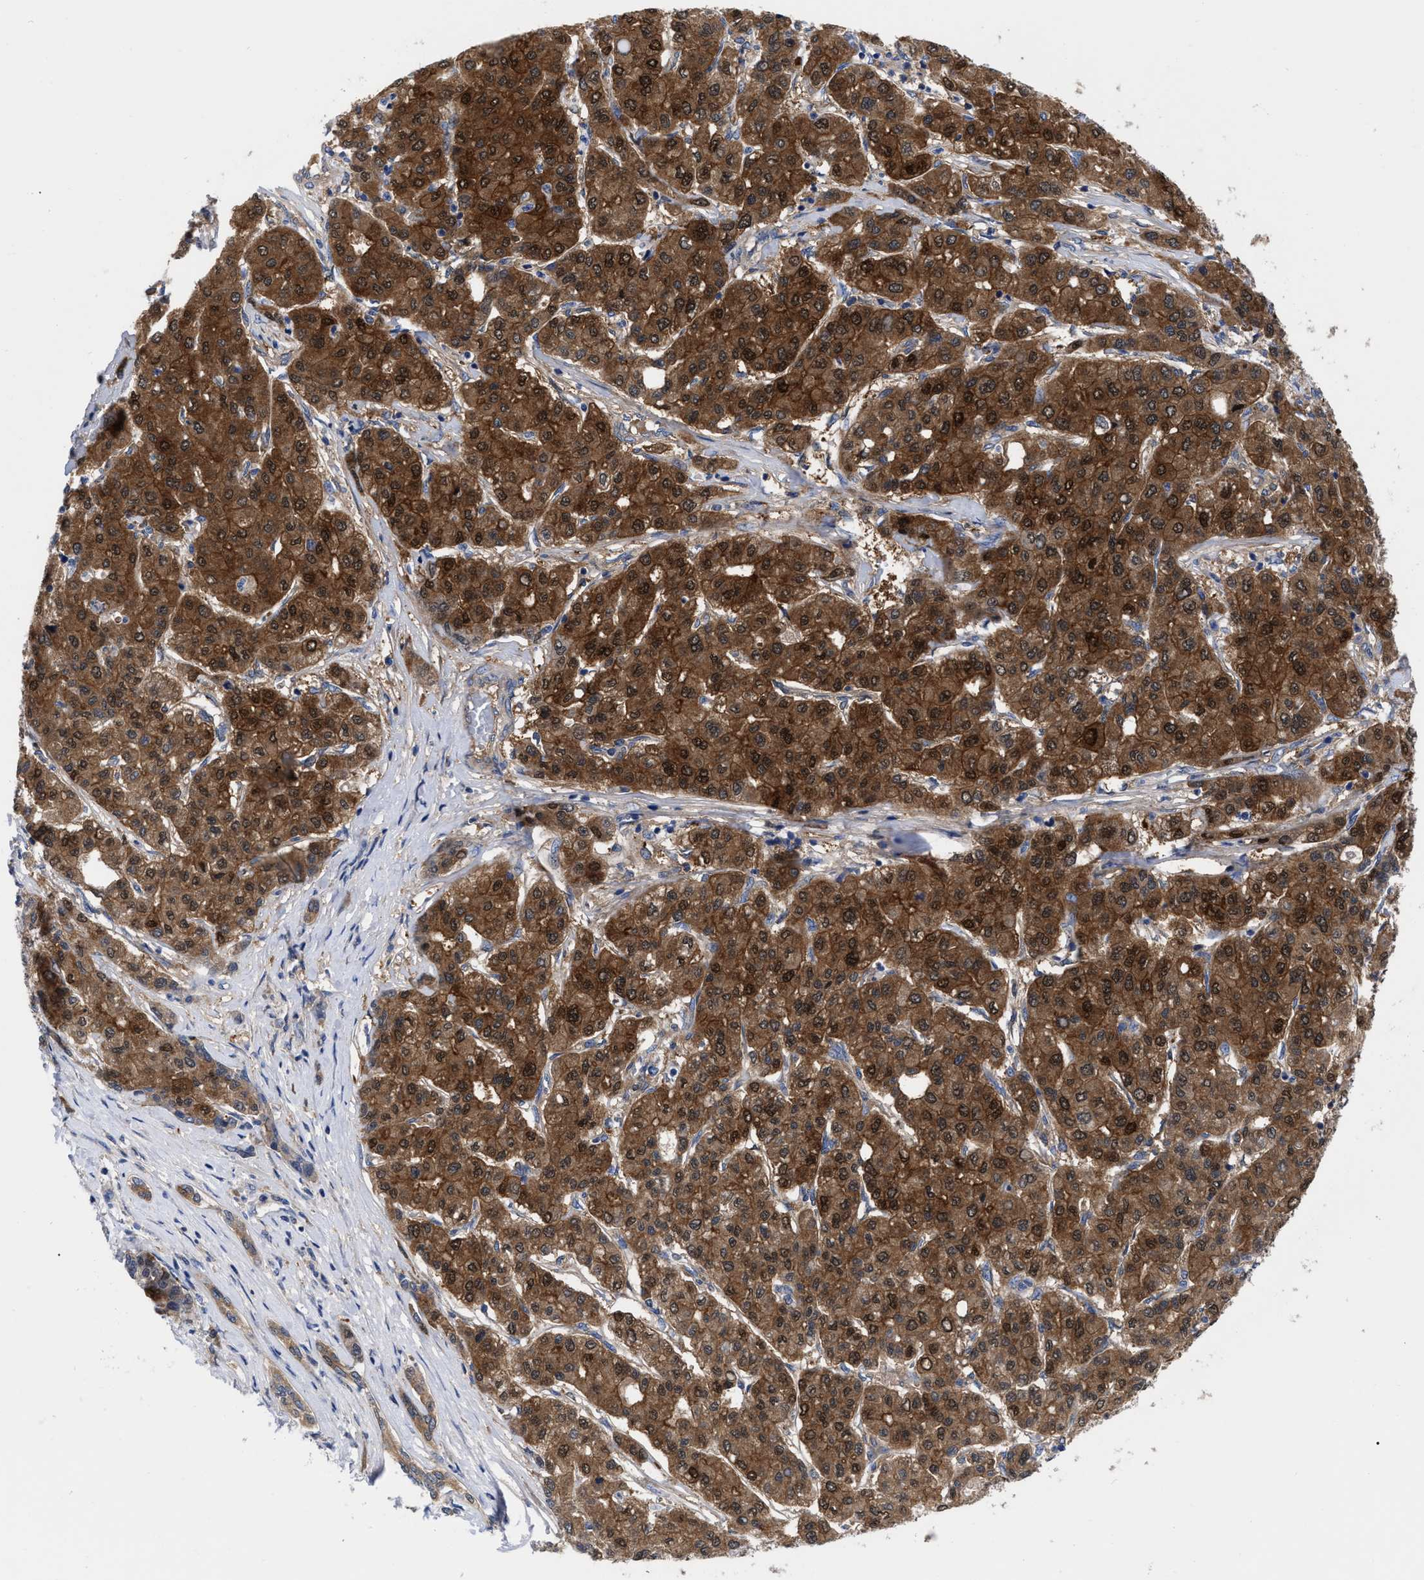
{"staining": {"intensity": "strong", "quantity": ">75%", "location": "cytoplasmic/membranous,nuclear"}, "tissue": "liver cancer", "cell_type": "Tumor cells", "image_type": "cancer", "snomed": [{"axis": "morphology", "description": "Carcinoma, Hepatocellular, NOS"}, {"axis": "topography", "description": "Liver"}], "caption": "Tumor cells exhibit high levels of strong cytoplasmic/membranous and nuclear positivity in about >75% of cells in liver cancer.", "gene": "RBKS", "patient": {"sex": "male", "age": 65}}